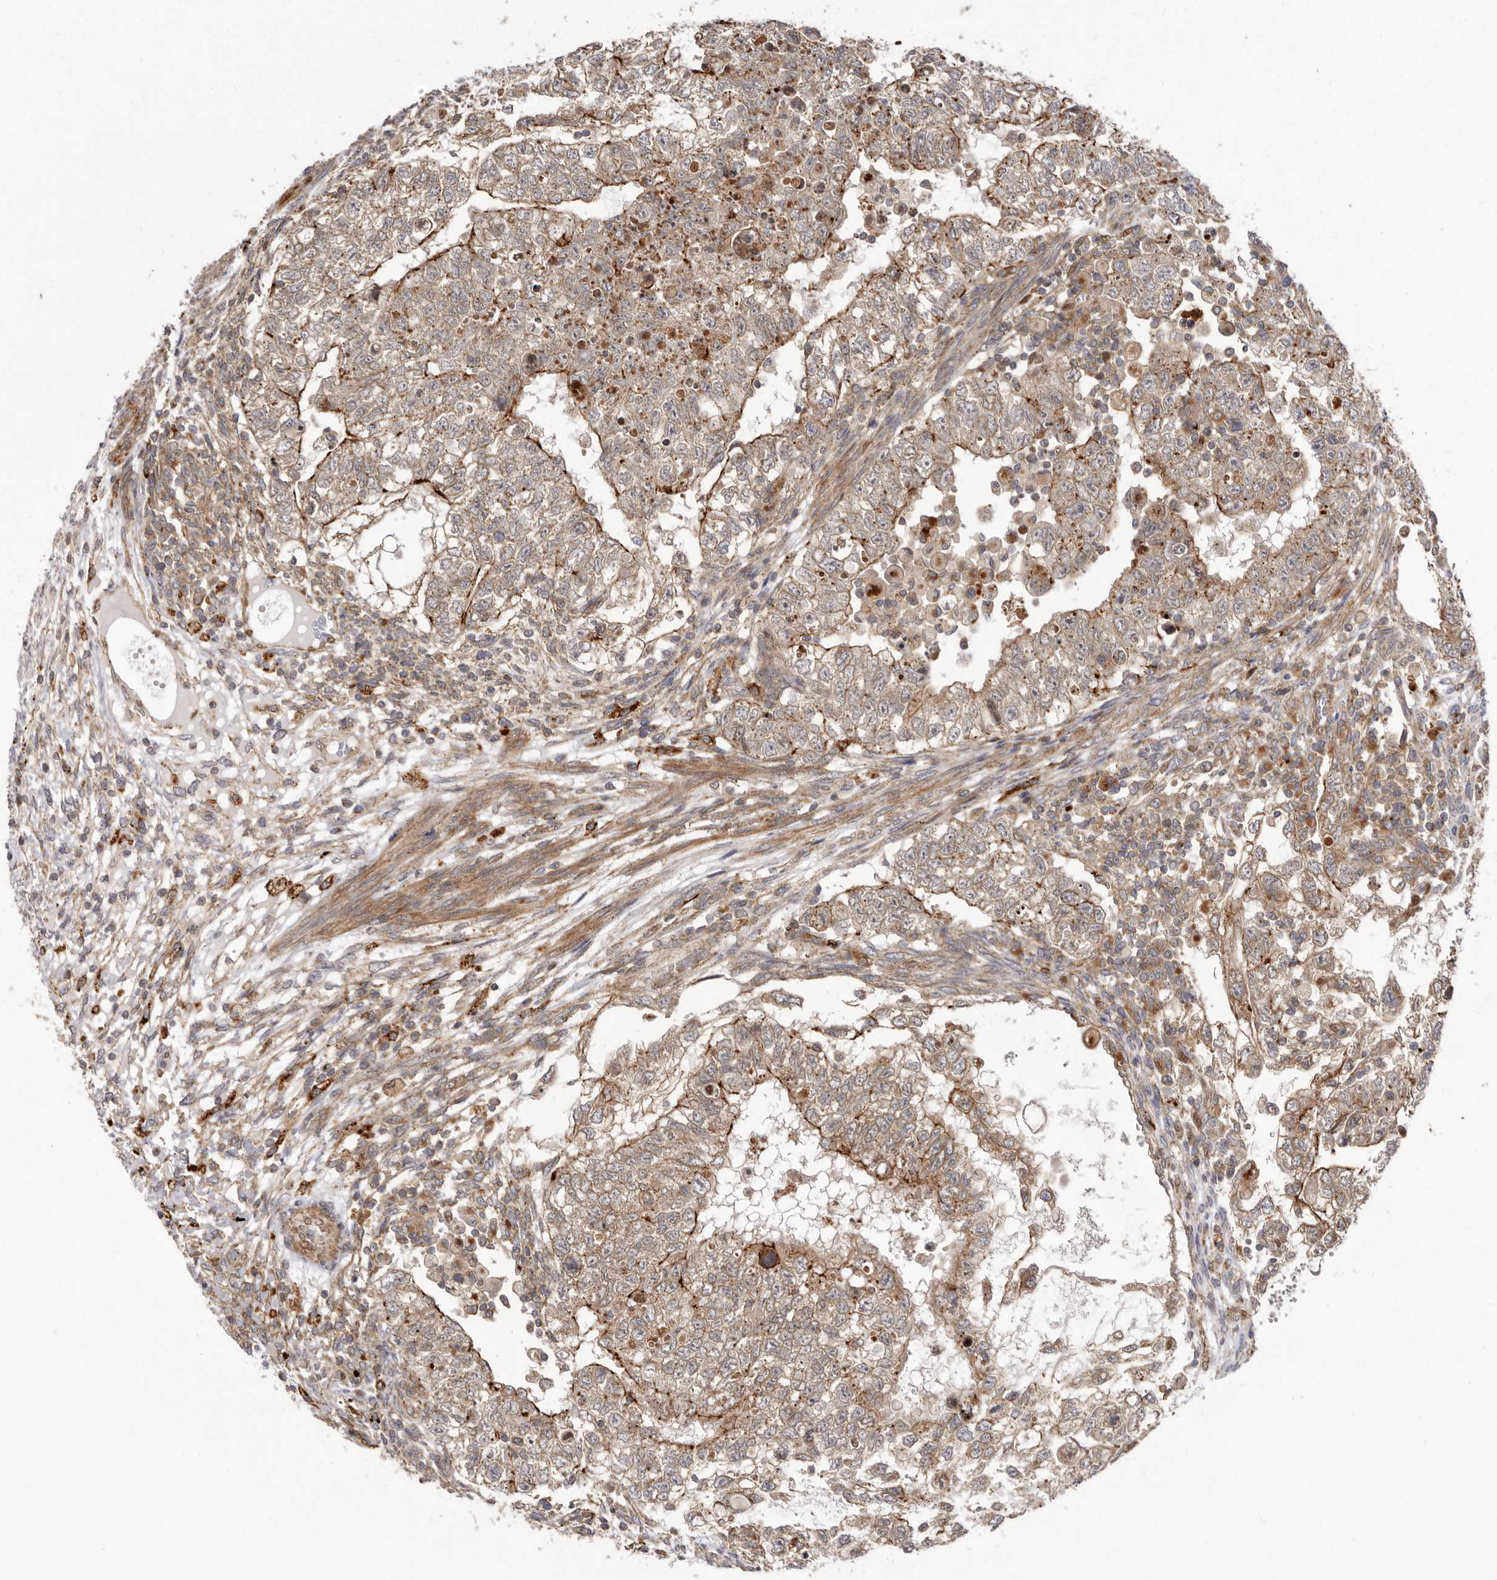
{"staining": {"intensity": "weak", "quantity": ">75%", "location": "cytoplasmic/membranous"}, "tissue": "testis cancer", "cell_type": "Tumor cells", "image_type": "cancer", "snomed": [{"axis": "morphology", "description": "Carcinoma, Embryonal, NOS"}, {"axis": "topography", "description": "Testis"}], "caption": "Approximately >75% of tumor cells in testis embryonal carcinoma reveal weak cytoplasmic/membranous protein expression as visualized by brown immunohistochemical staining.", "gene": "NUP43", "patient": {"sex": "male", "age": 37}}